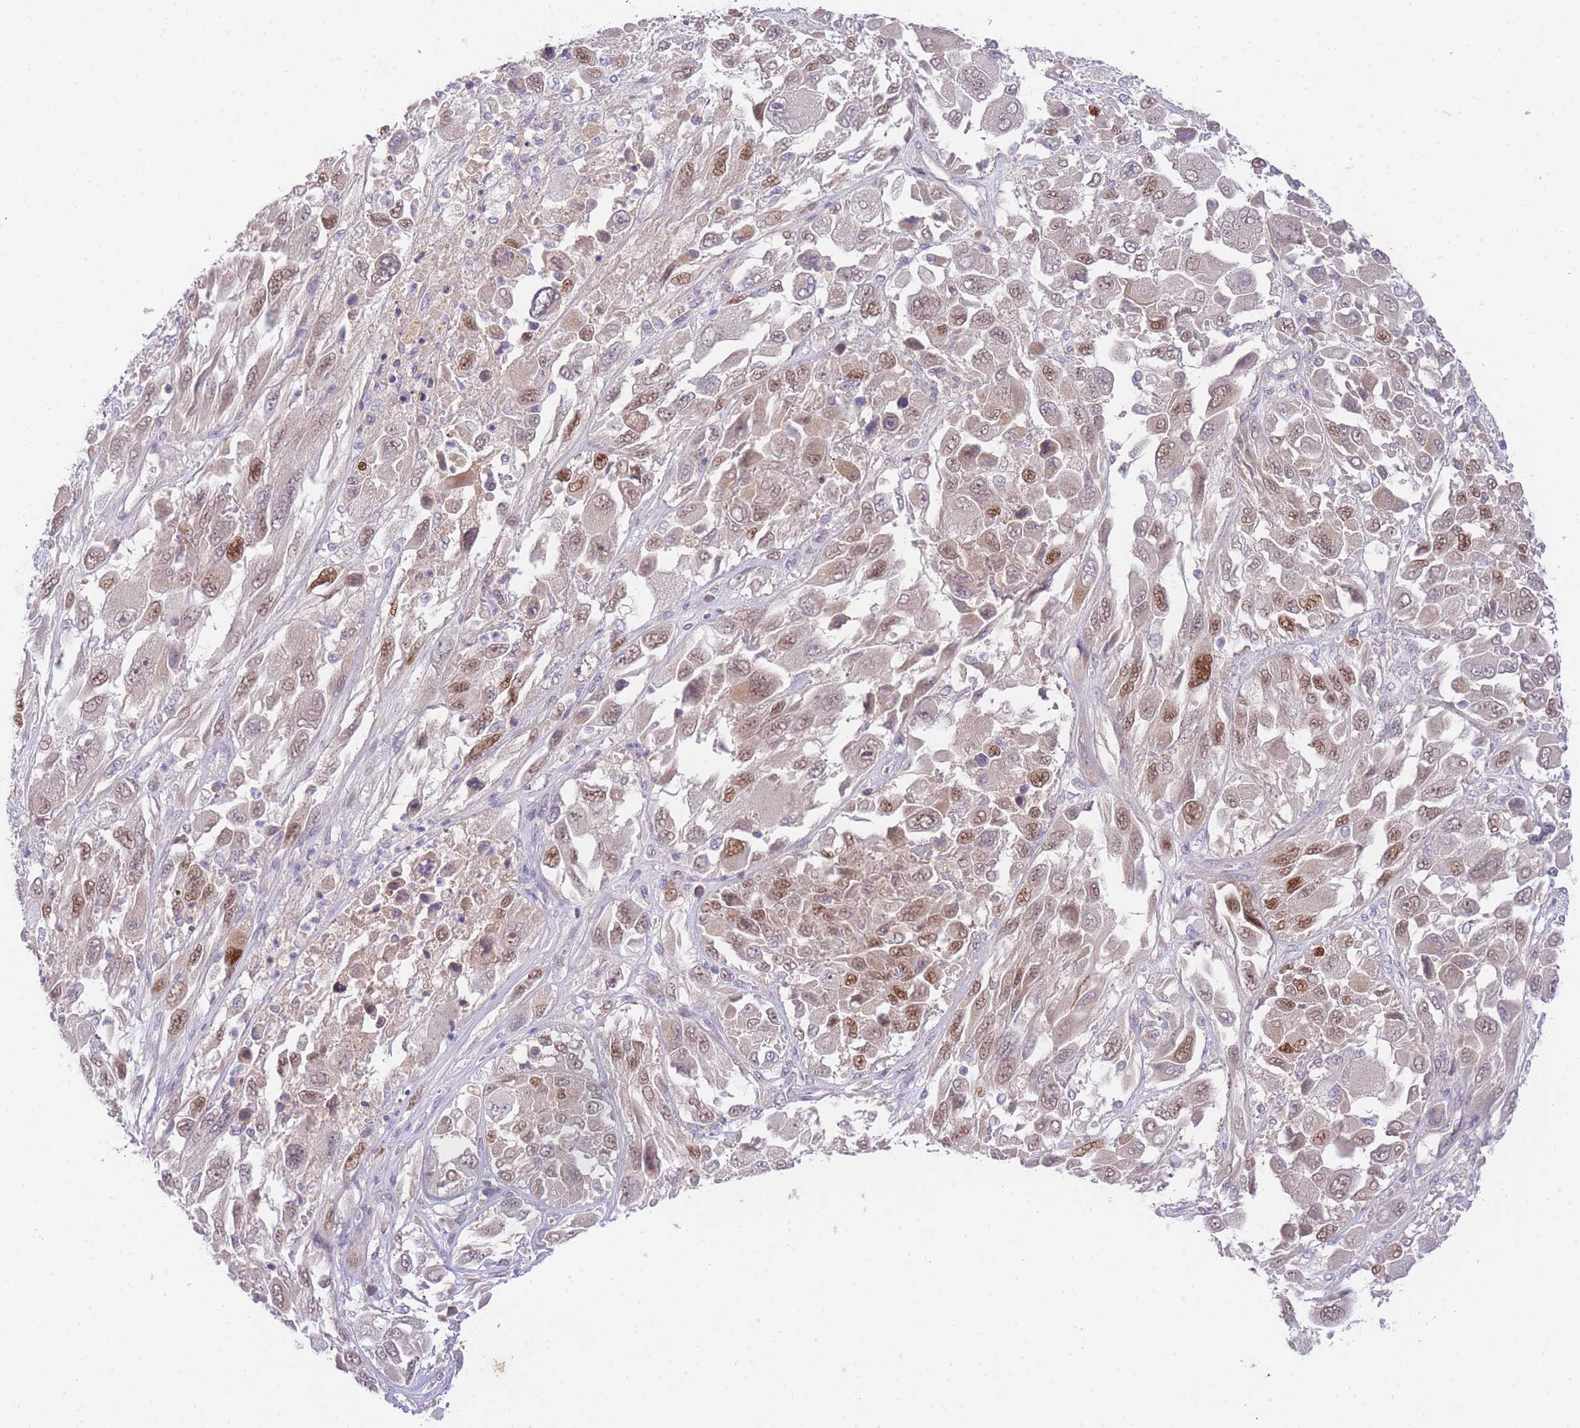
{"staining": {"intensity": "moderate", "quantity": ">75%", "location": "nuclear"}, "tissue": "melanoma", "cell_type": "Tumor cells", "image_type": "cancer", "snomed": [{"axis": "morphology", "description": "Malignant melanoma, NOS"}, {"axis": "topography", "description": "Skin"}], "caption": "Melanoma stained for a protein displays moderate nuclear positivity in tumor cells.", "gene": "SLC25A33", "patient": {"sex": "female", "age": 91}}